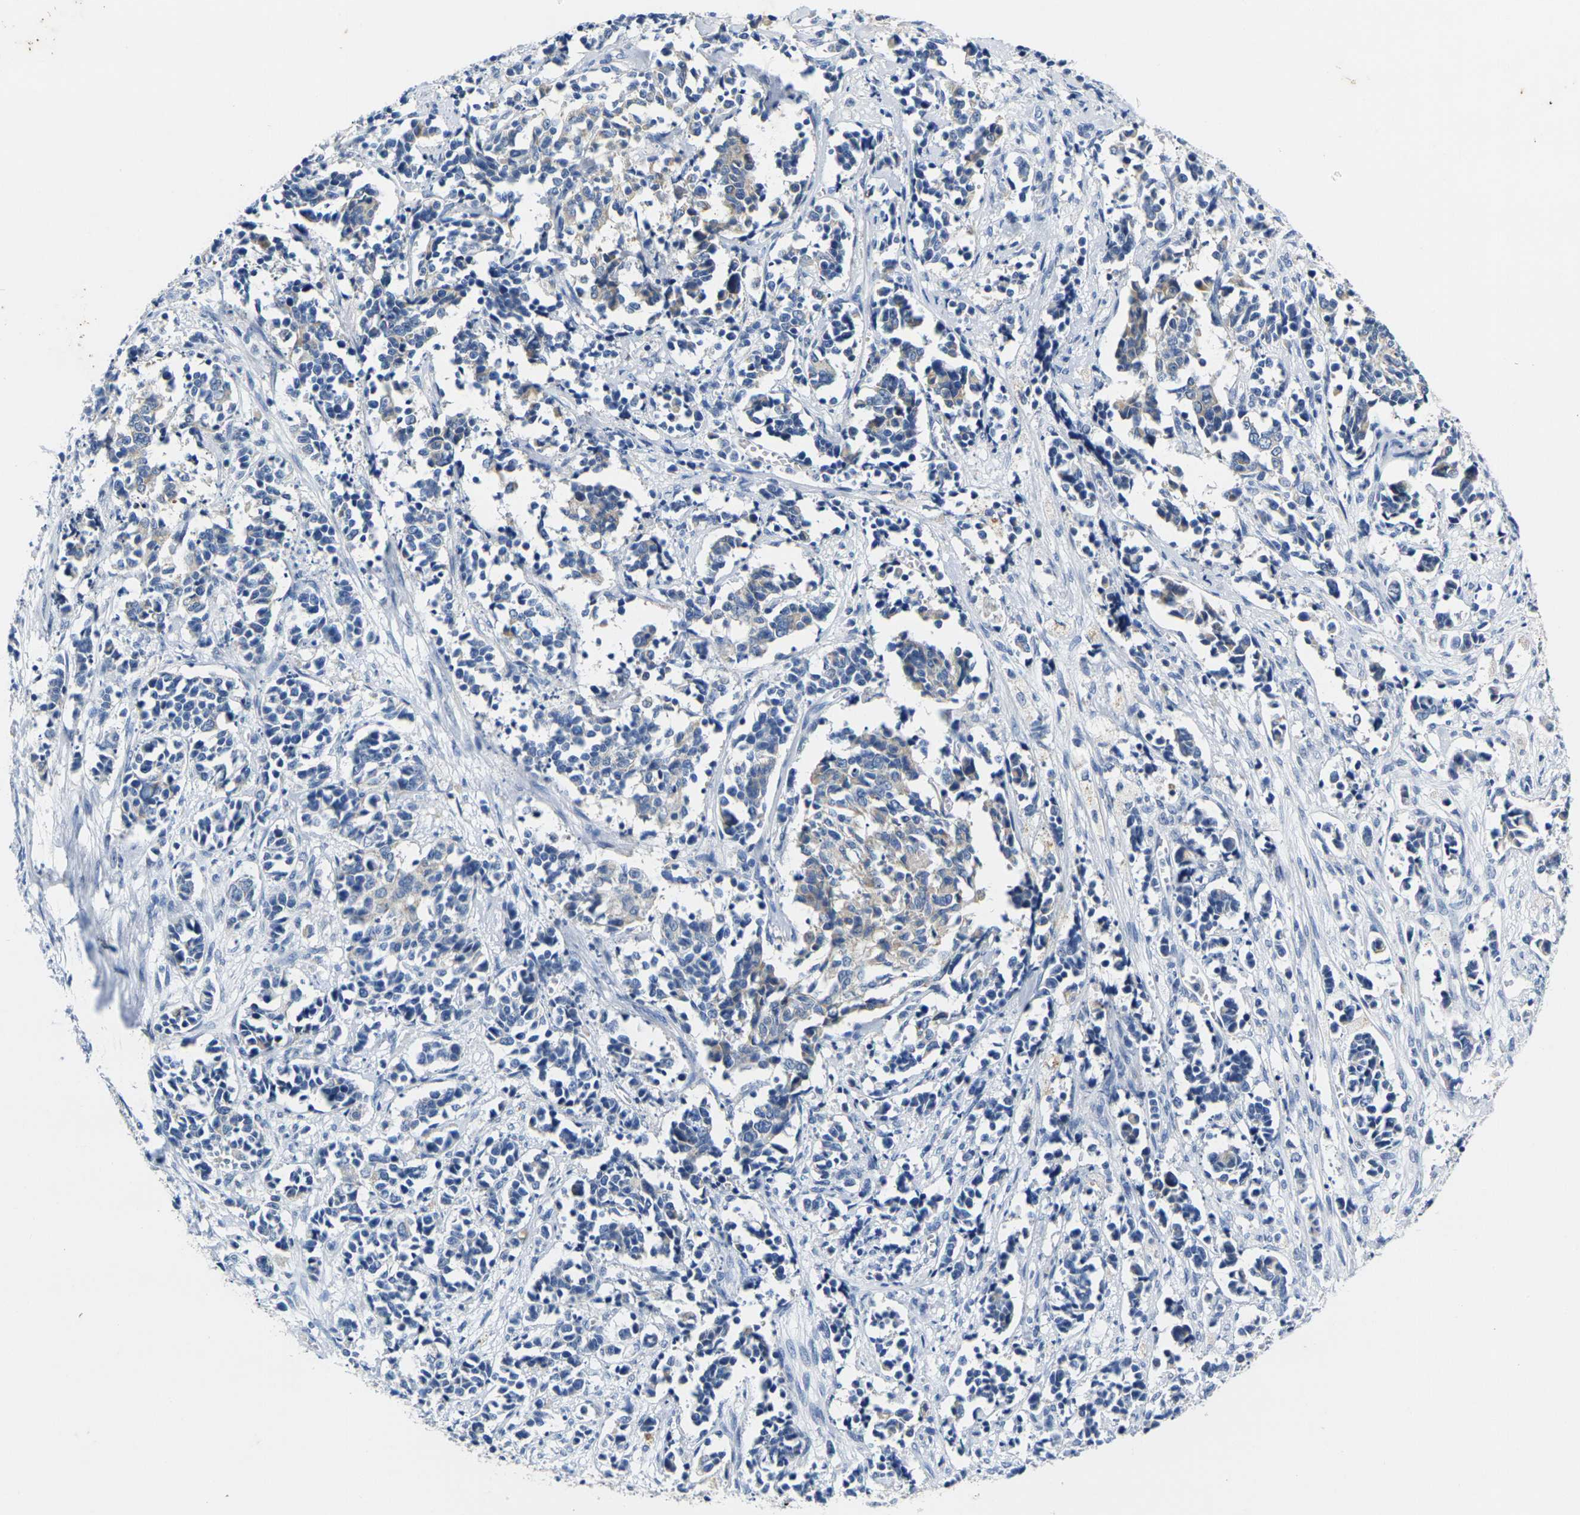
{"staining": {"intensity": "negative", "quantity": "none", "location": "none"}, "tissue": "cervical cancer", "cell_type": "Tumor cells", "image_type": "cancer", "snomed": [{"axis": "morphology", "description": "Normal tissue, NOS"}, {"axis": "morphology", "description": "Squamous cell carcinoma, NOS"}, {"axis": "topography", "description": "Cervix"}], "caption": "Tumor cells show no significant expression in squamous cell carcinoma (cervical). The staining was performed using DAB to visualize the protein expression in brown, while the nuclei were stained in blue with hematoxylin (Magnification: 20x).", "gene": "NOCT", "patient": {"sex": "female", "age": 35}}